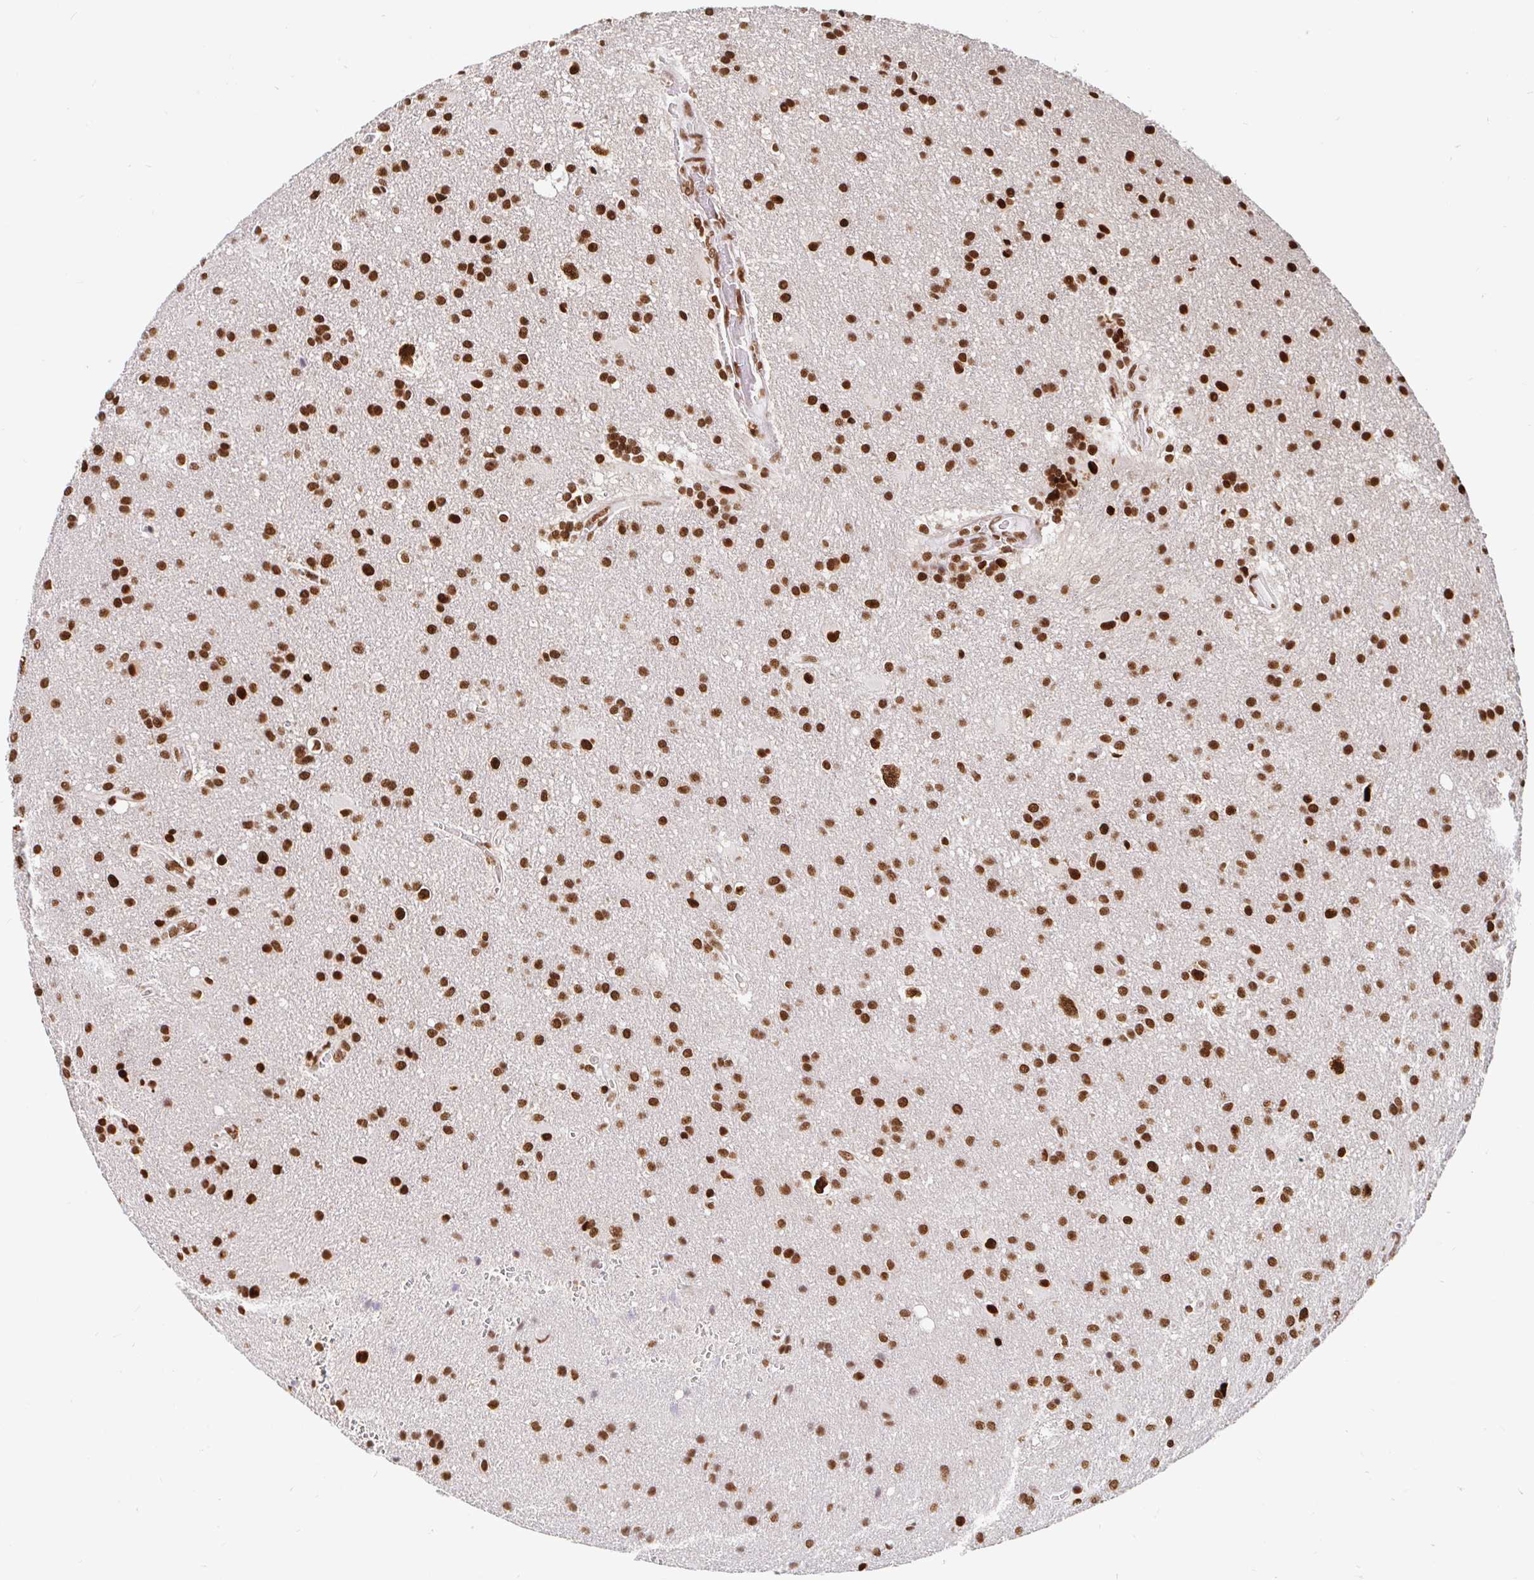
{"staining": {"intensity": "strong", "quantity": ">75%", "location": "nuclear"}, "tissue": "glioma", "cell_type": "Tumor cells", "image_type": "cancer", "snomed": [{"axis": "morphology", "description": "Glioma, malignant, Low grade"}, {"axis": "topography", "description": "Brain"}], "caption": "Protein analysis of low-grade glioma (malignant) tissue exhibits strong nuclear positivity in approximately >75% of tumor cells. The protein is shown in brown color, while the nuclei are stained blue.", "gene": "RBMX", "patient": {"sex": "male", "age": 66}}